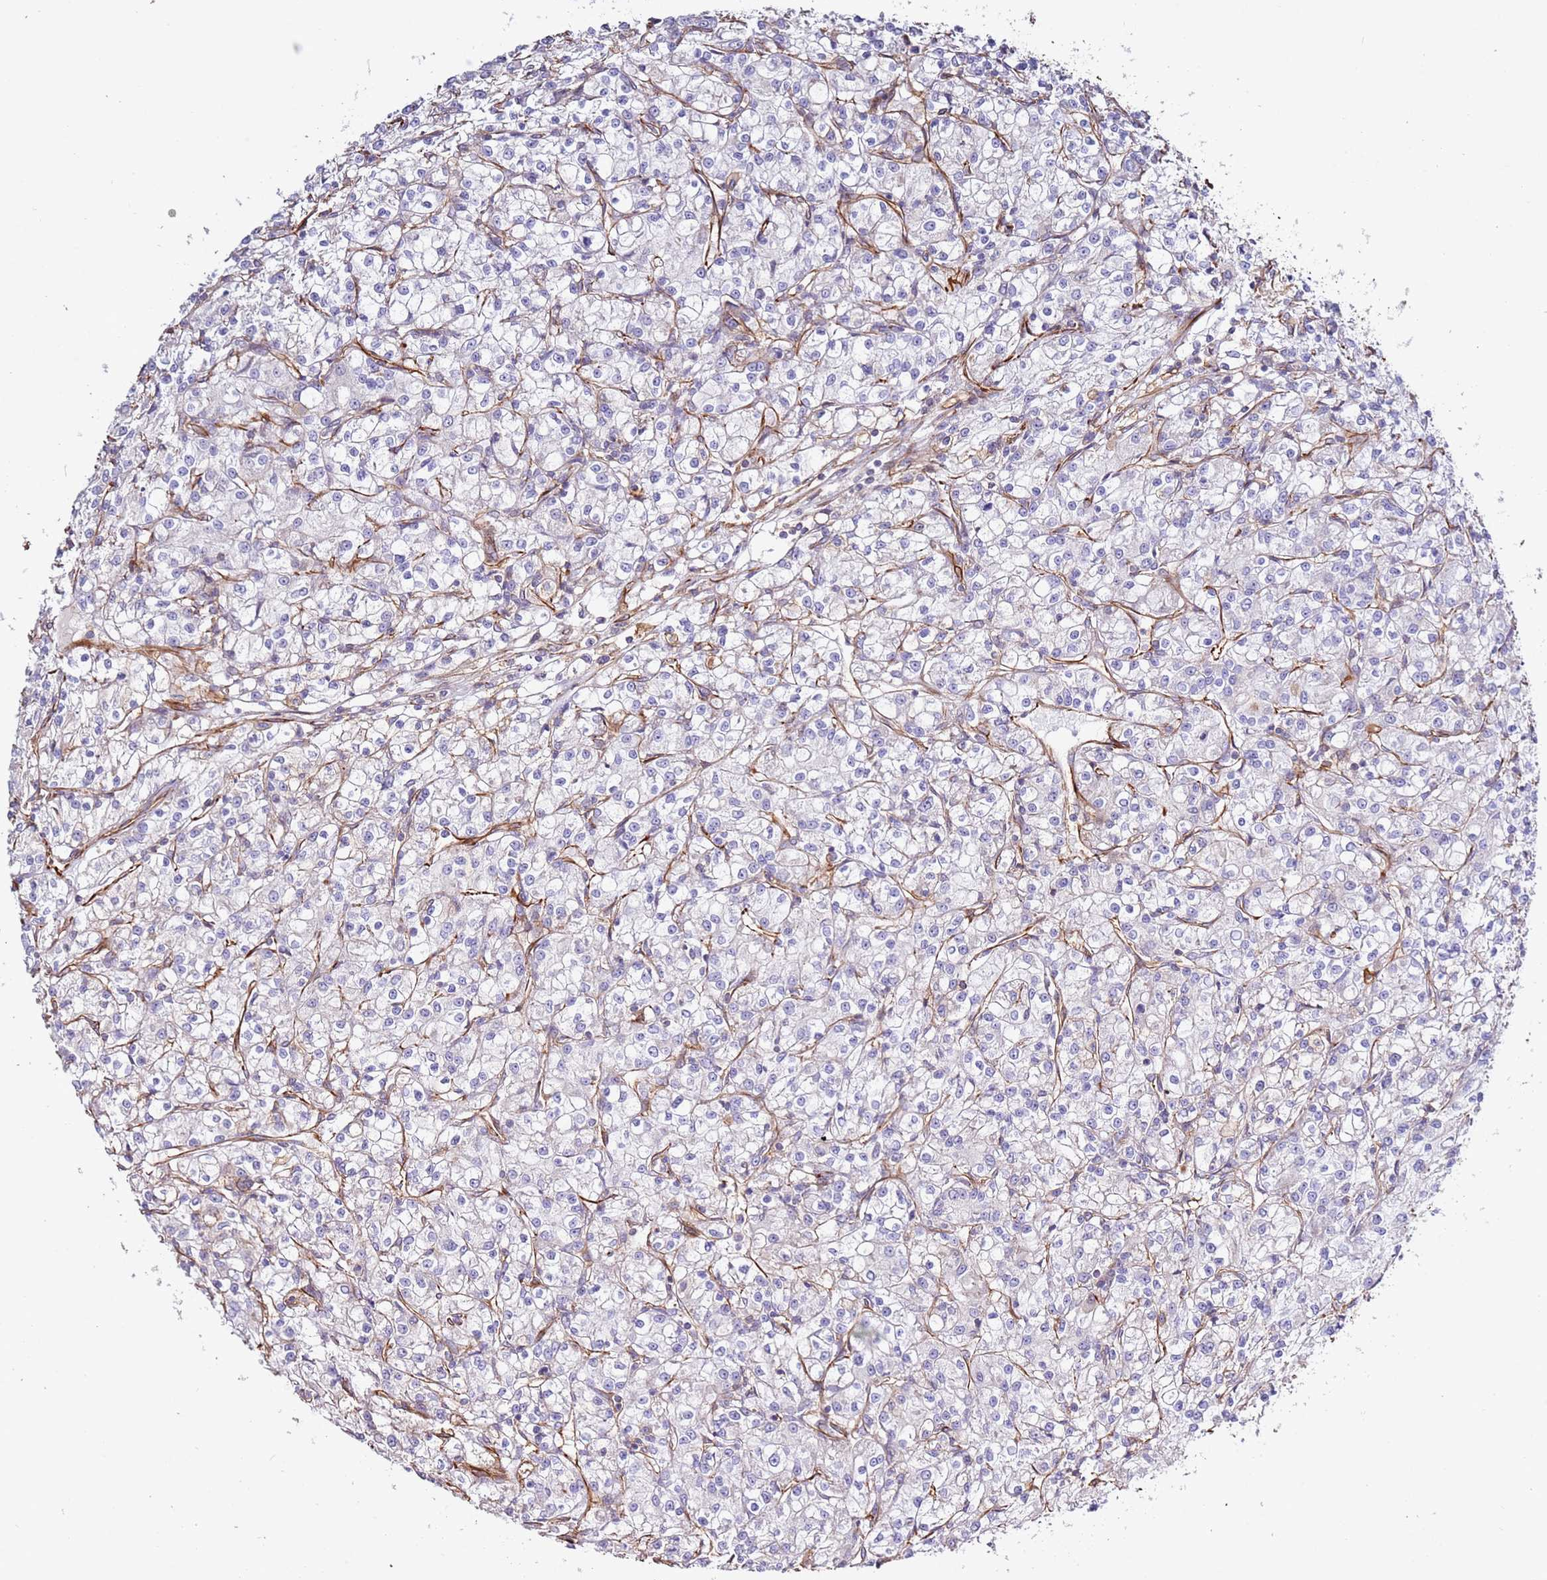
{"staining": {"intensity": "negative", "quantity": "none", "location": "none"}, "tissue": "renal cancer", "cell_type": "Tumor cells", "image_type": "cancer", "snomed": [{"axis": "morphology", "description": "Adenocarcinoma, NOS"}, {"axis": "topography", "description": "Kidney"}], "caption": "High power microscopy histopathology image of an immunohistochemistry histopathology image of renal cancer, revealing no significant expression in tumor cells.", "gene": "MRGPRE", "patient": {"sex": "female", "age": 59}}